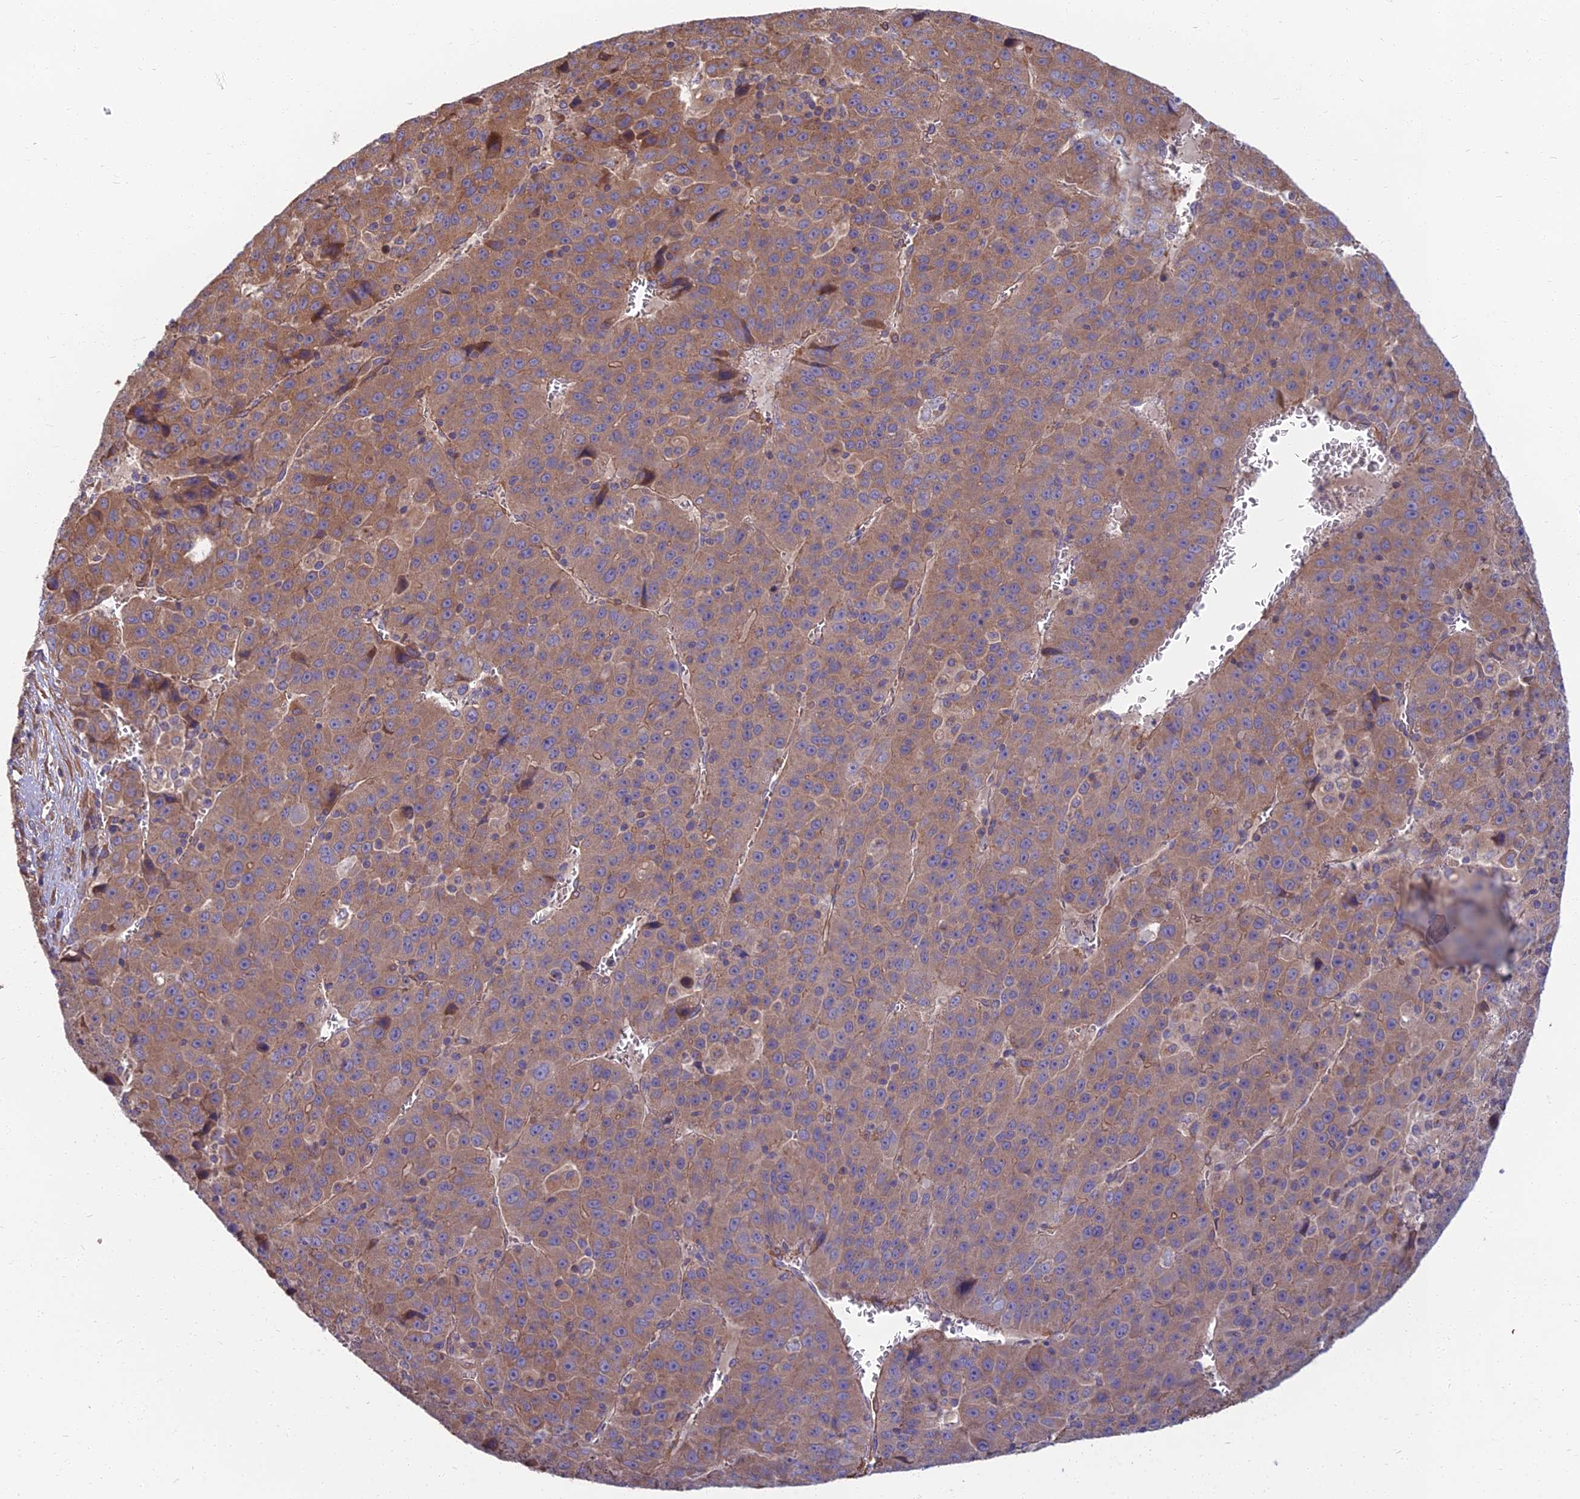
{"staining": {"intensity": "moderate", "quantity": ">75%", "location": "cytoplasmic/membranous"}, "tissue": "liver cancer", "cell_type": "Tumor cells", "image_type": "cancer", "snomed": [{"axis": "morphology", "description": "Carcinoma, Hepatocellular, NOS"}, {"axis": "topography", "description": "Liver"}], "caption": "A brown stain highlights moderate cytoplasmic/membranous staining of a protein in liver hepatocellular carcinoma tumor cells. The protein is stained brown, and the nuclei are stained in blue (DAB IHC with brightfield microscopy, high magnification).", "gene": "WDR24", "patient": {"sex": "female", "age": 53}}